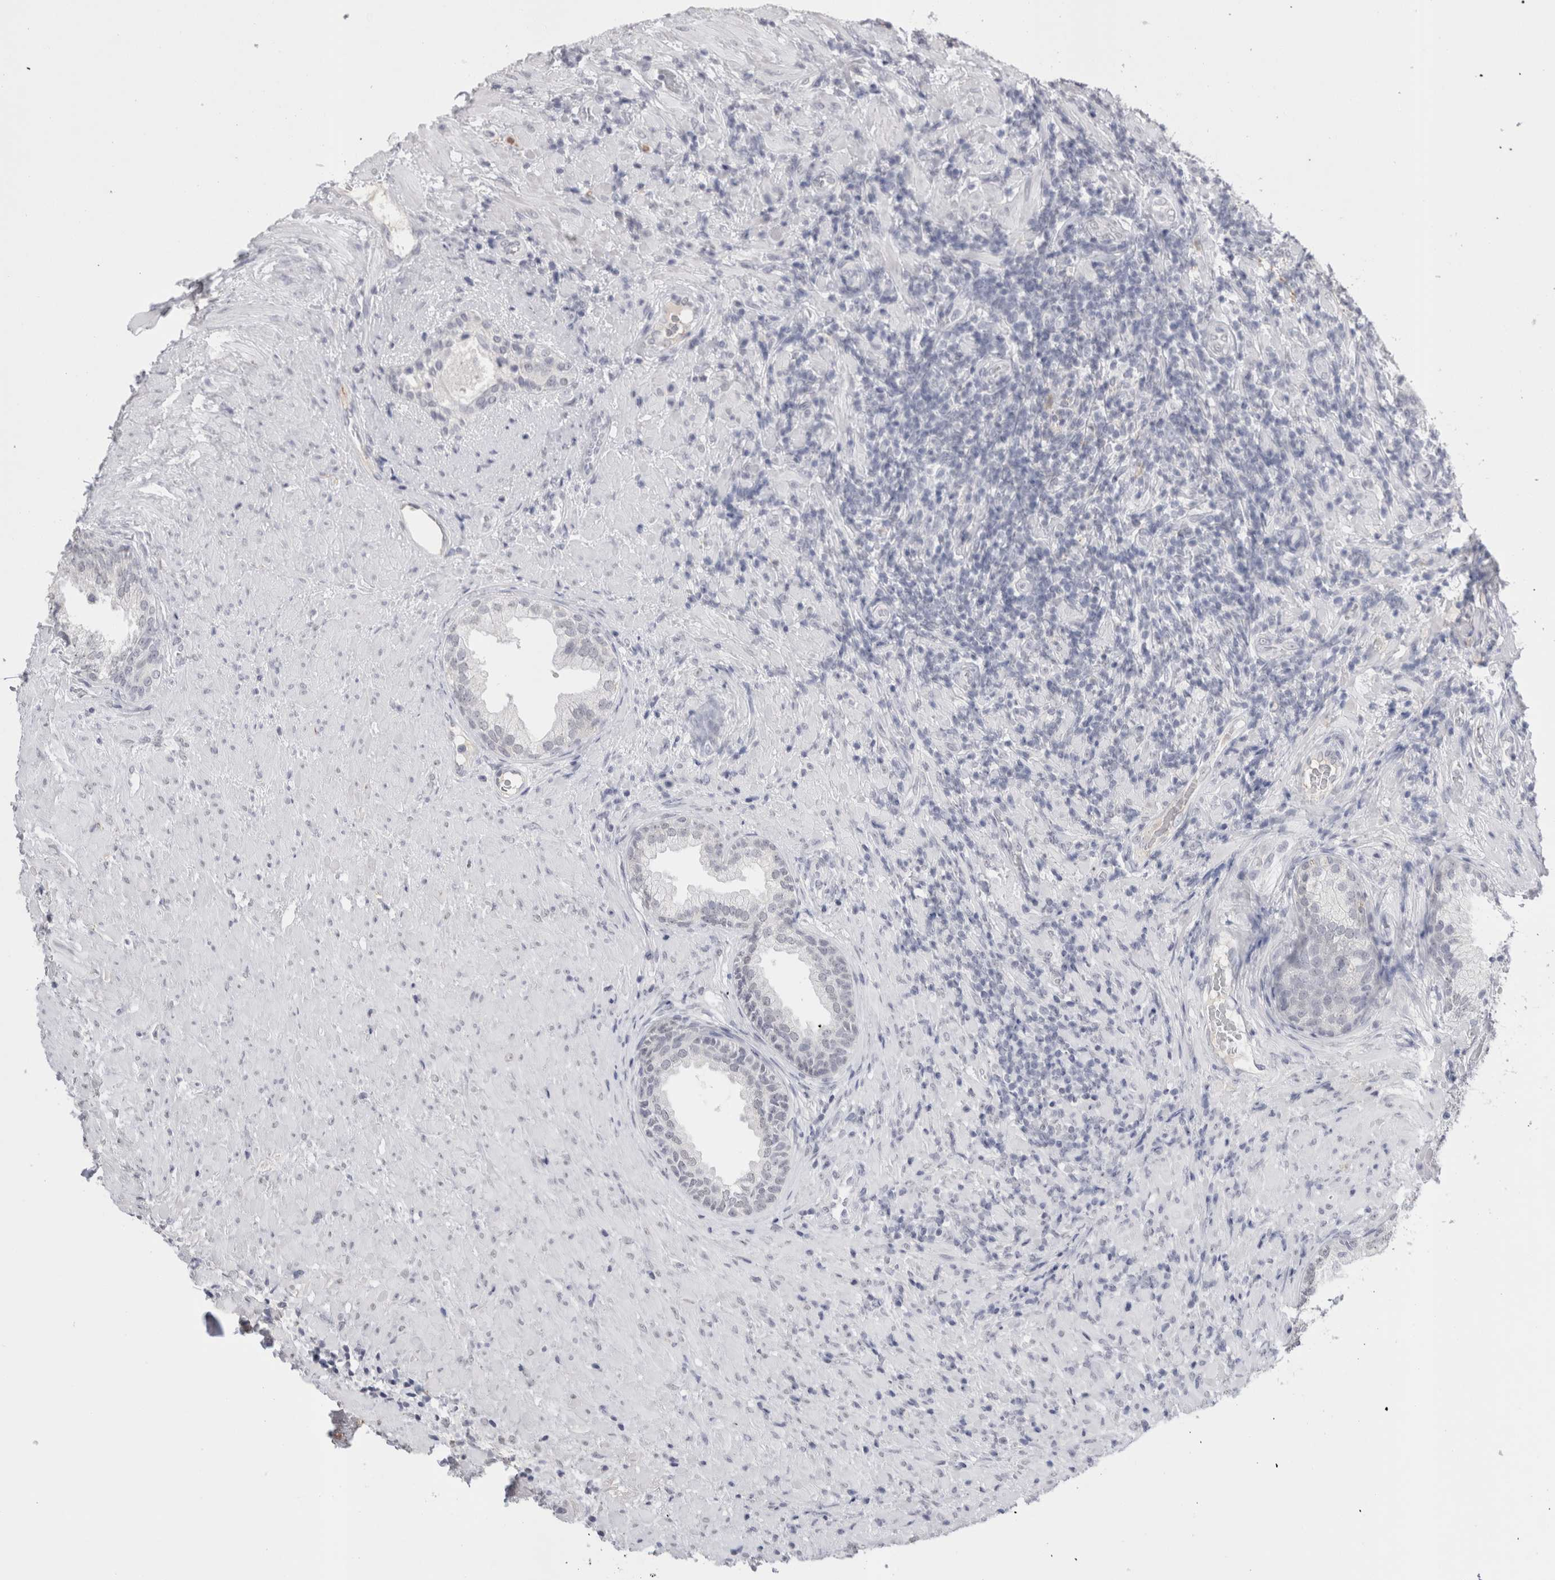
{"staining": {"intensity": "negative", "quantity": "none", "location": "none"}, "tissue": "prostate", "cell_type": "Glandular cells", "image_type": "normal", "snomed": [{"axis": "morphology", "description": "Normal tissue, NOS"}, {"axis": "topography", "description": "Prostate"}], "caption": "DAB immunohistochemical staining of unremarkable prostate displays no significant positivity in glandular cells.", "gene": "CADM3", "patient": {"sex": "male", "age": 76}}